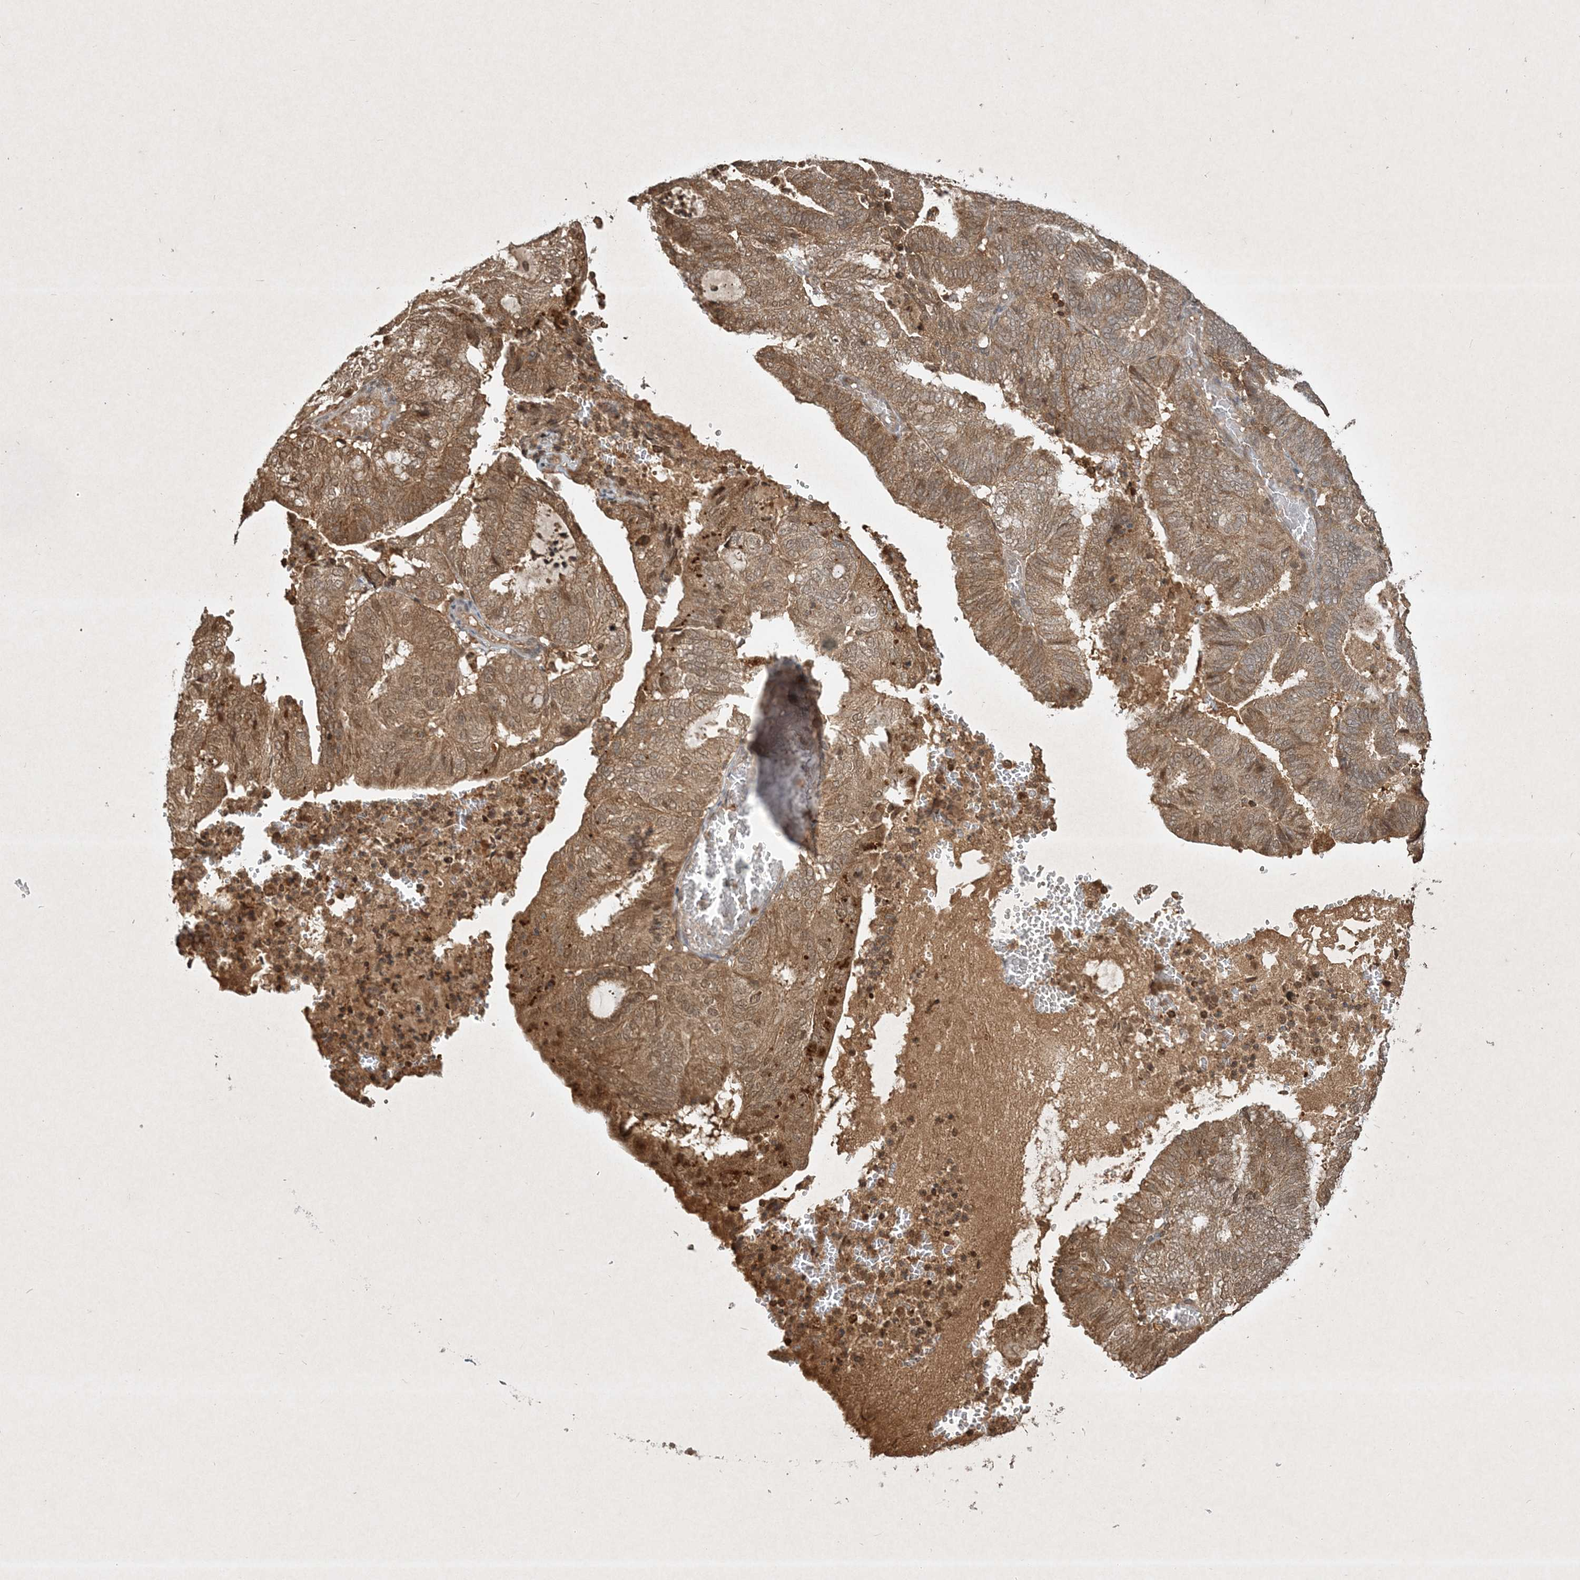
{"staining": {"intensity": "moderate", "quantity": ">75%", "location": "cytoplasmic/membranous"}, "tissue": "endometrial cancer", "cell_type": "Tumor cells", "image_type": "cancer", "snomed": [{"axis": "morphology", "description": "Adenocarcinoma, NOS"}, {"axis": "topography", "description": "Uterus"}], "caption": "Tumor cells show medium levels of moderate cytoplasmic/membranous positivity in about >75% of cells in adenocarcinoma (endometrial).", "gene": "PLTP", "patient": {"sex": "female", "age": 60}}